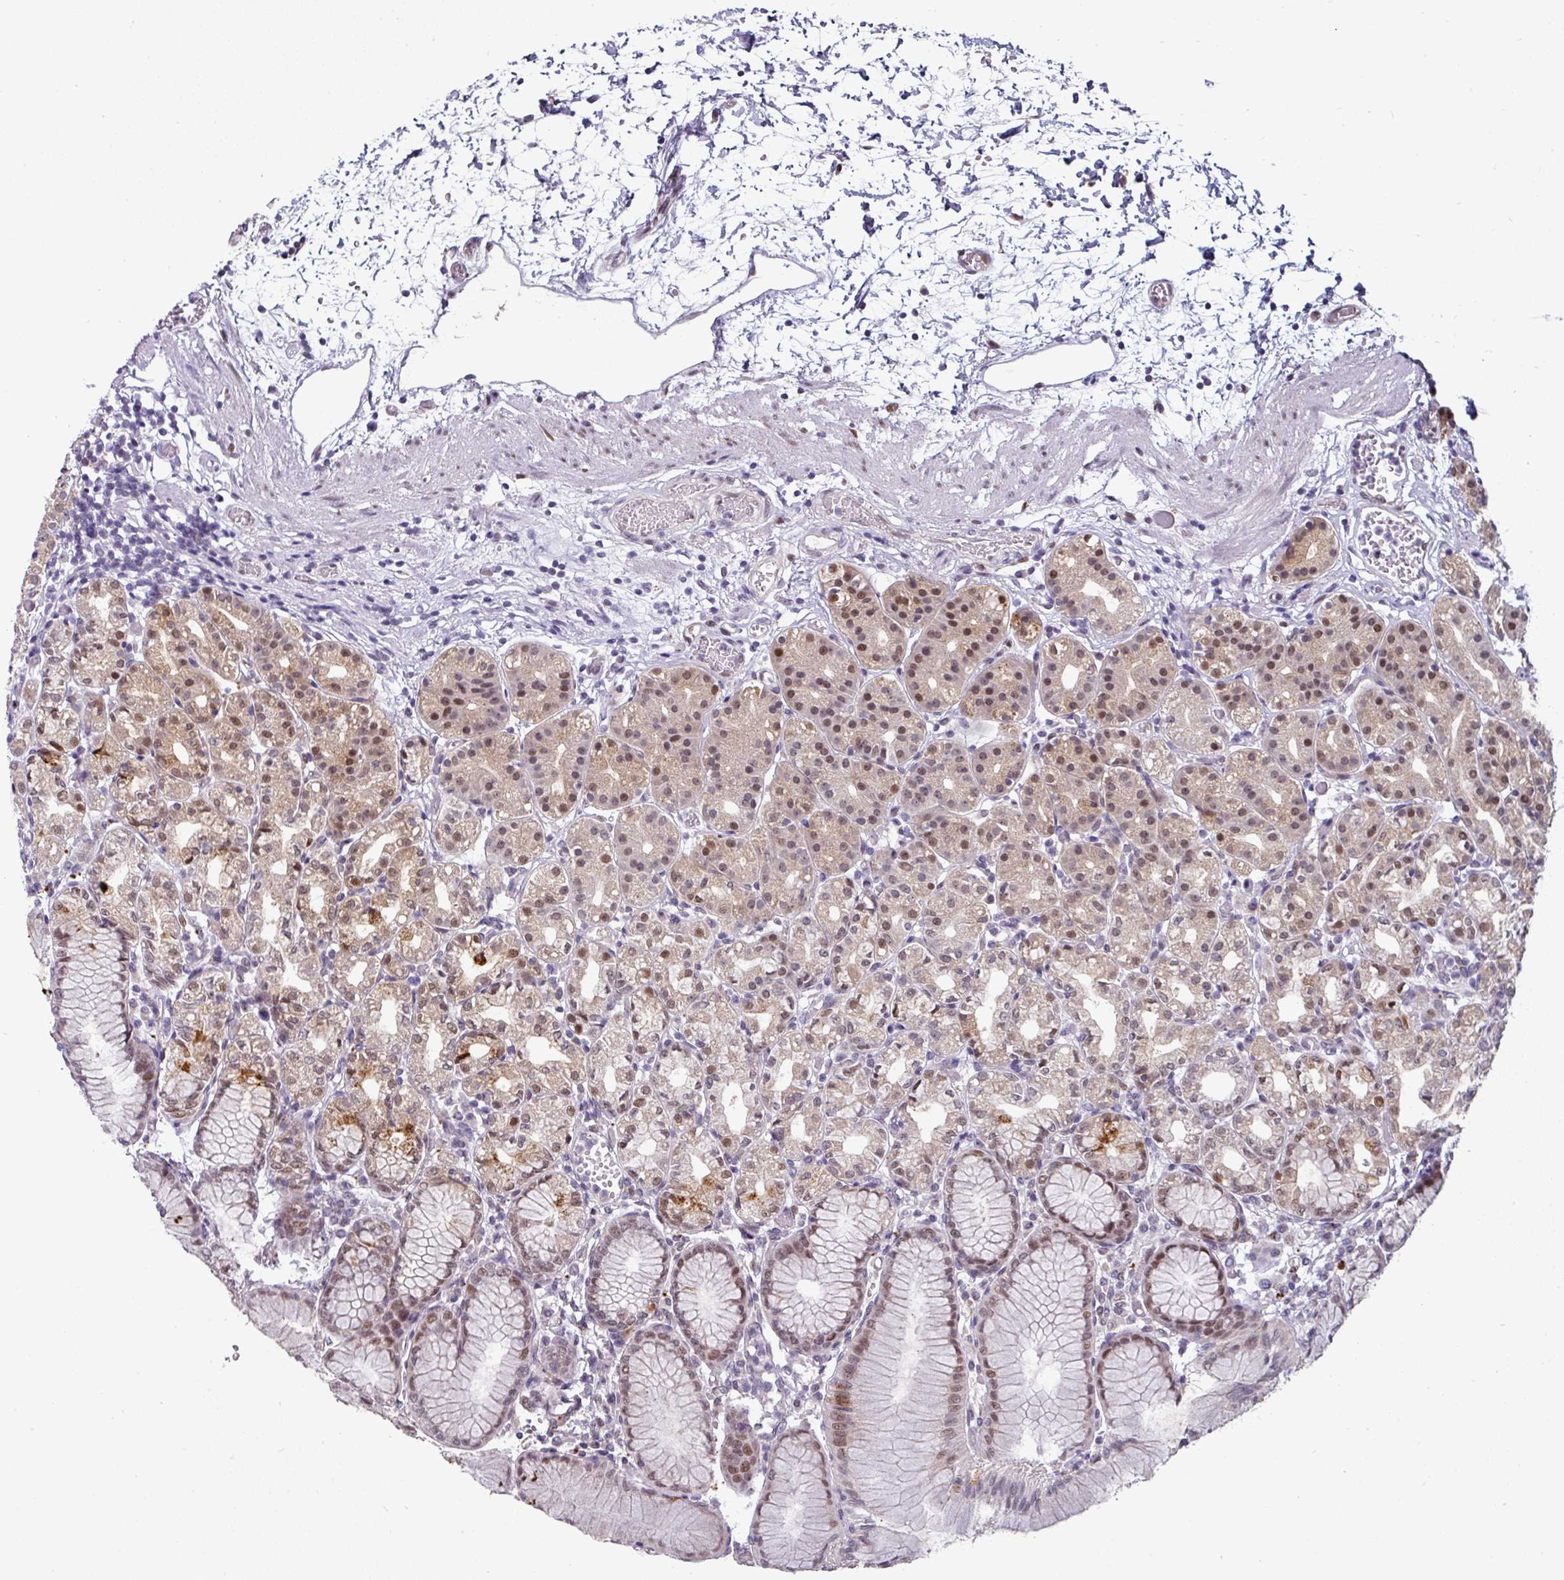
{"staining": {"intensity": "moderate", "quantity": "25%-75%", "location": "cytoplasmic/membranous,nuclear"}, "tissue": "stomach", "cell_type": "Glandular cells", "image_type": "normal", "snomed": [{"axis": "morphology", "description": "Normal tissue, NOS"}, {"axis": "topography", "description": "Stomach"}], "caption": "A high-resolution histopathology image shows IHC staining of unremarkable stomach, which exhibits moderate cytoplasmic/membranous,nuclear expression in approximately 25%-75% of glandular cells. The protein of interest is stained brown, and the nuclei are stained in blue (DAB (3,3'-diaminobenzidine) IHC with brightfield microscopy, high magnification).", "gene": "SWSAP1", "patient": {"sex": "female", "age": 57}}